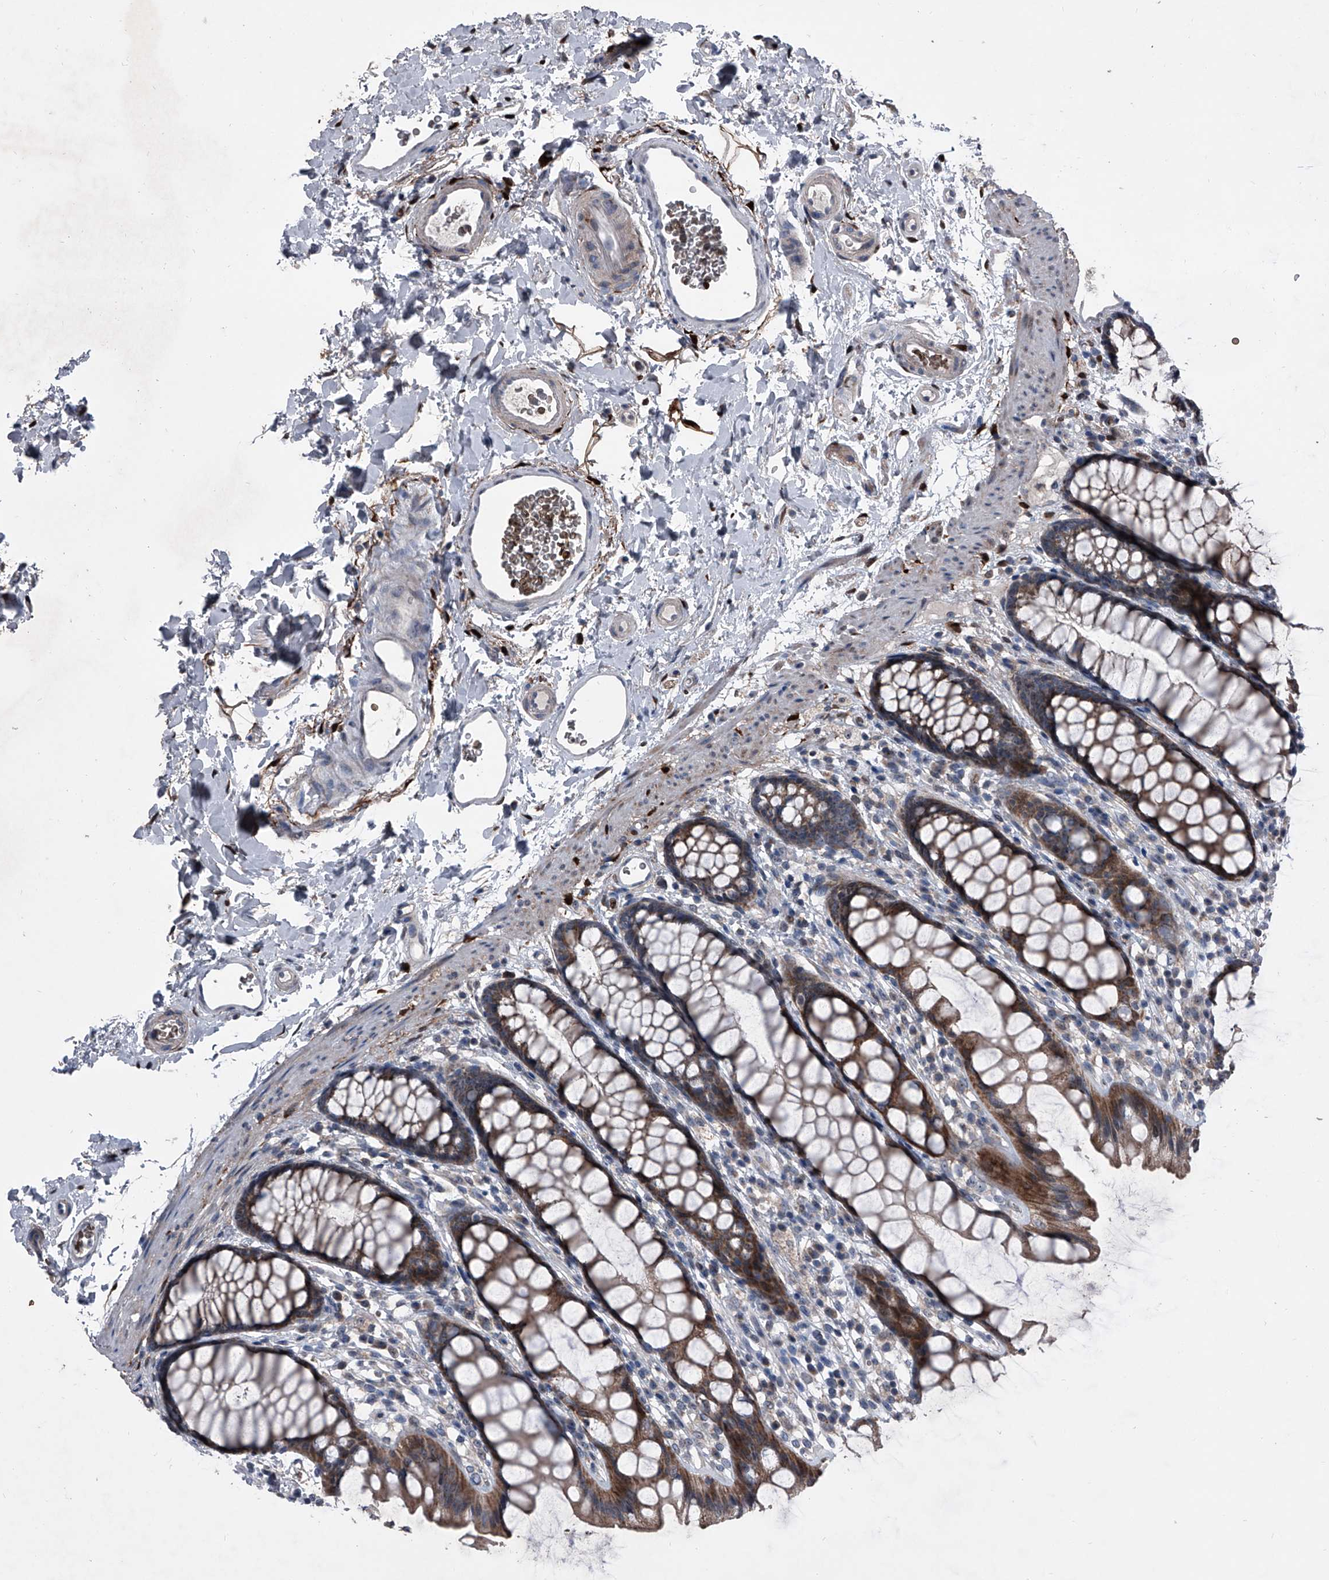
{"staining": {"intensity": "moderate", "quantity": ">75%", "location": "cytoplasmic/membranous"}, "tissue": "rectum", "cell_type": "Glandular cells", "image_type": "normal", "snomed": [{"axis": "morphology", "description": "Normal tissue, NOS"}, {"axis": "topography", "description": "Rectum"}], "caption": "Rectum stained for a protein (brown) shows moderate cytoplasmic/membranous positive staining in approximately >75% of glandular cells.", "gene": "CEP85L", "patient": {"sex": "female", "age": 65}}